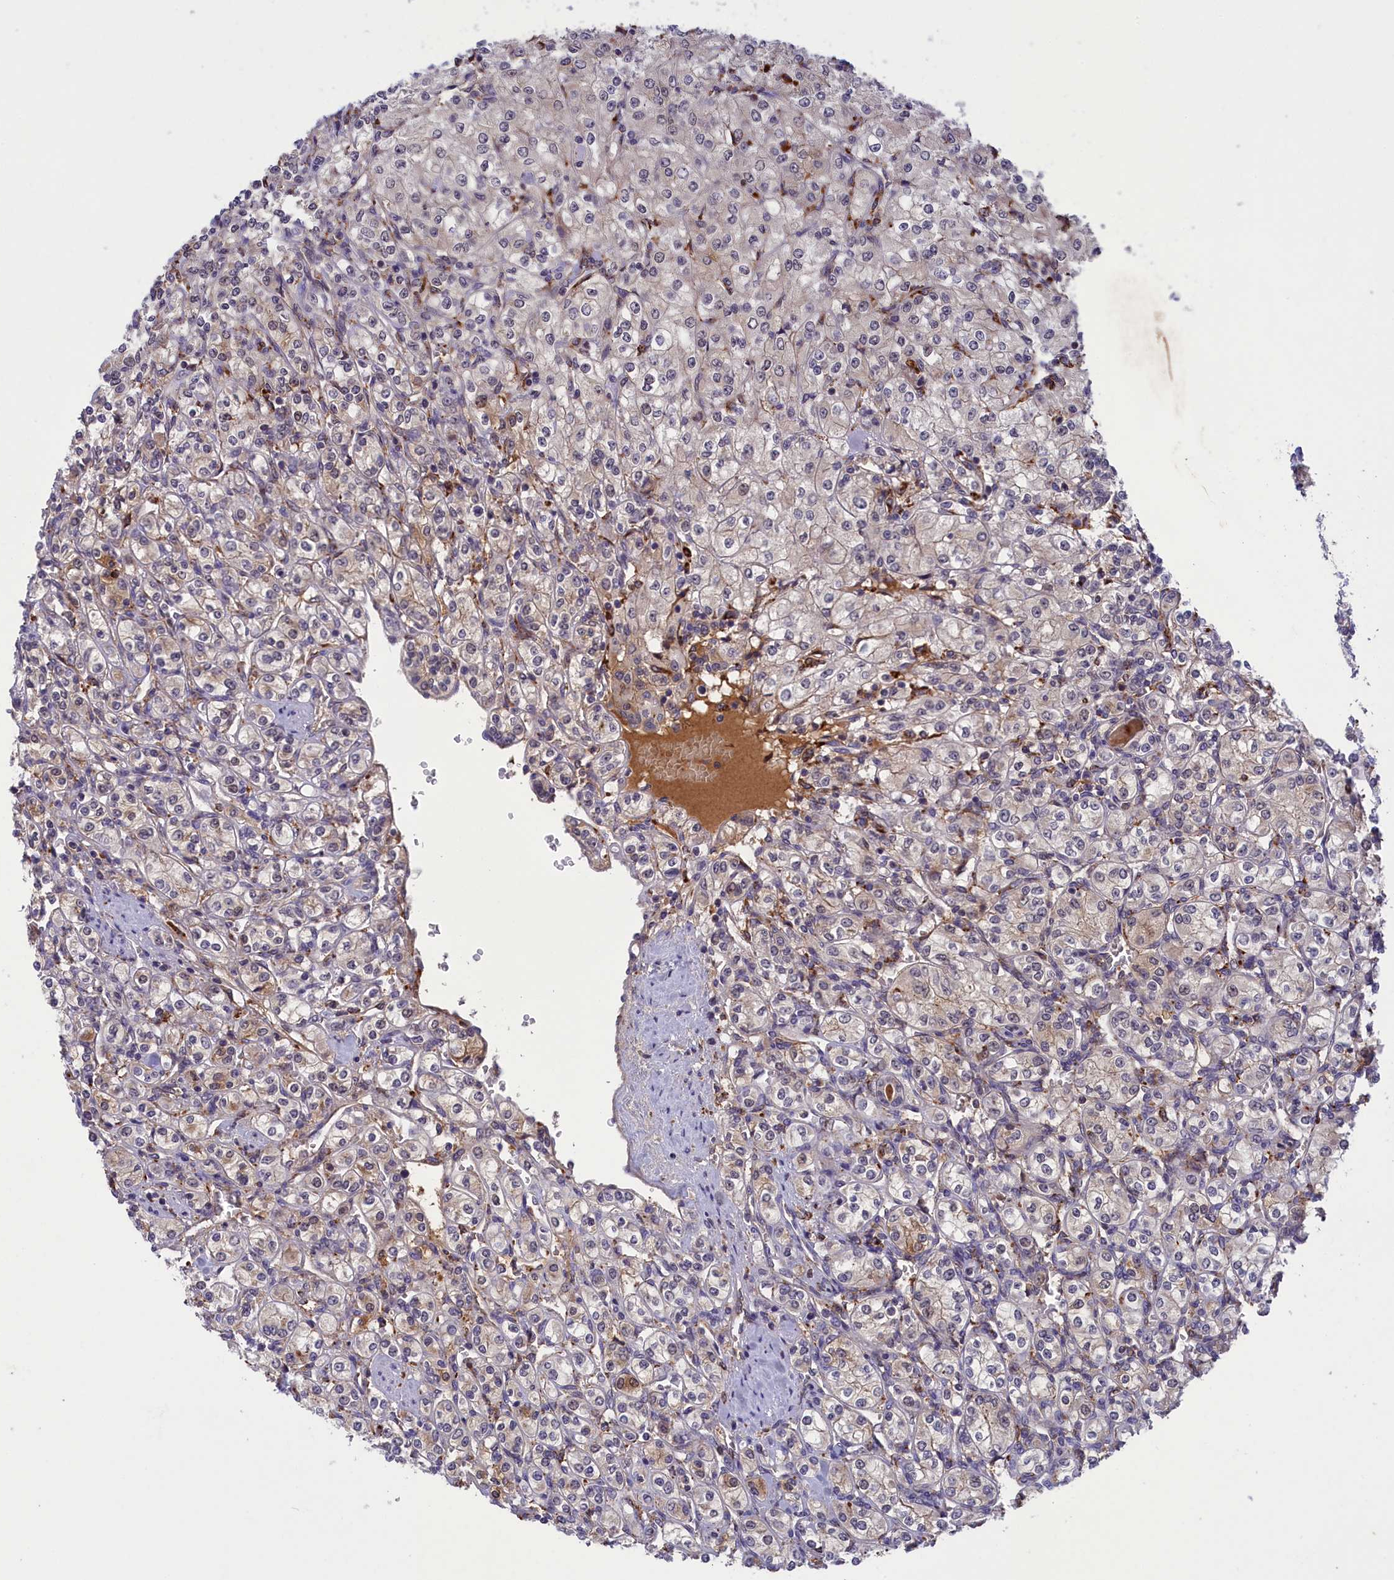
{"staining": {"intensity": "weak", "quantity": "<25%", "location": "cytoplasmic/membranous"}, "tissue": "renal cancer", "cell_type": "Tumor cells", "image_type": "cancer", "snomed": [{"axis": "morphology", "description": "Adenocarcinoma, NOS"}, {"axis": "topography", "description": "Kidney"}], "caption": "There is no significant staining in tumor cells of renal cancer.", "gene": "STYX", "patient": {"sex": "male", "age": 77}}